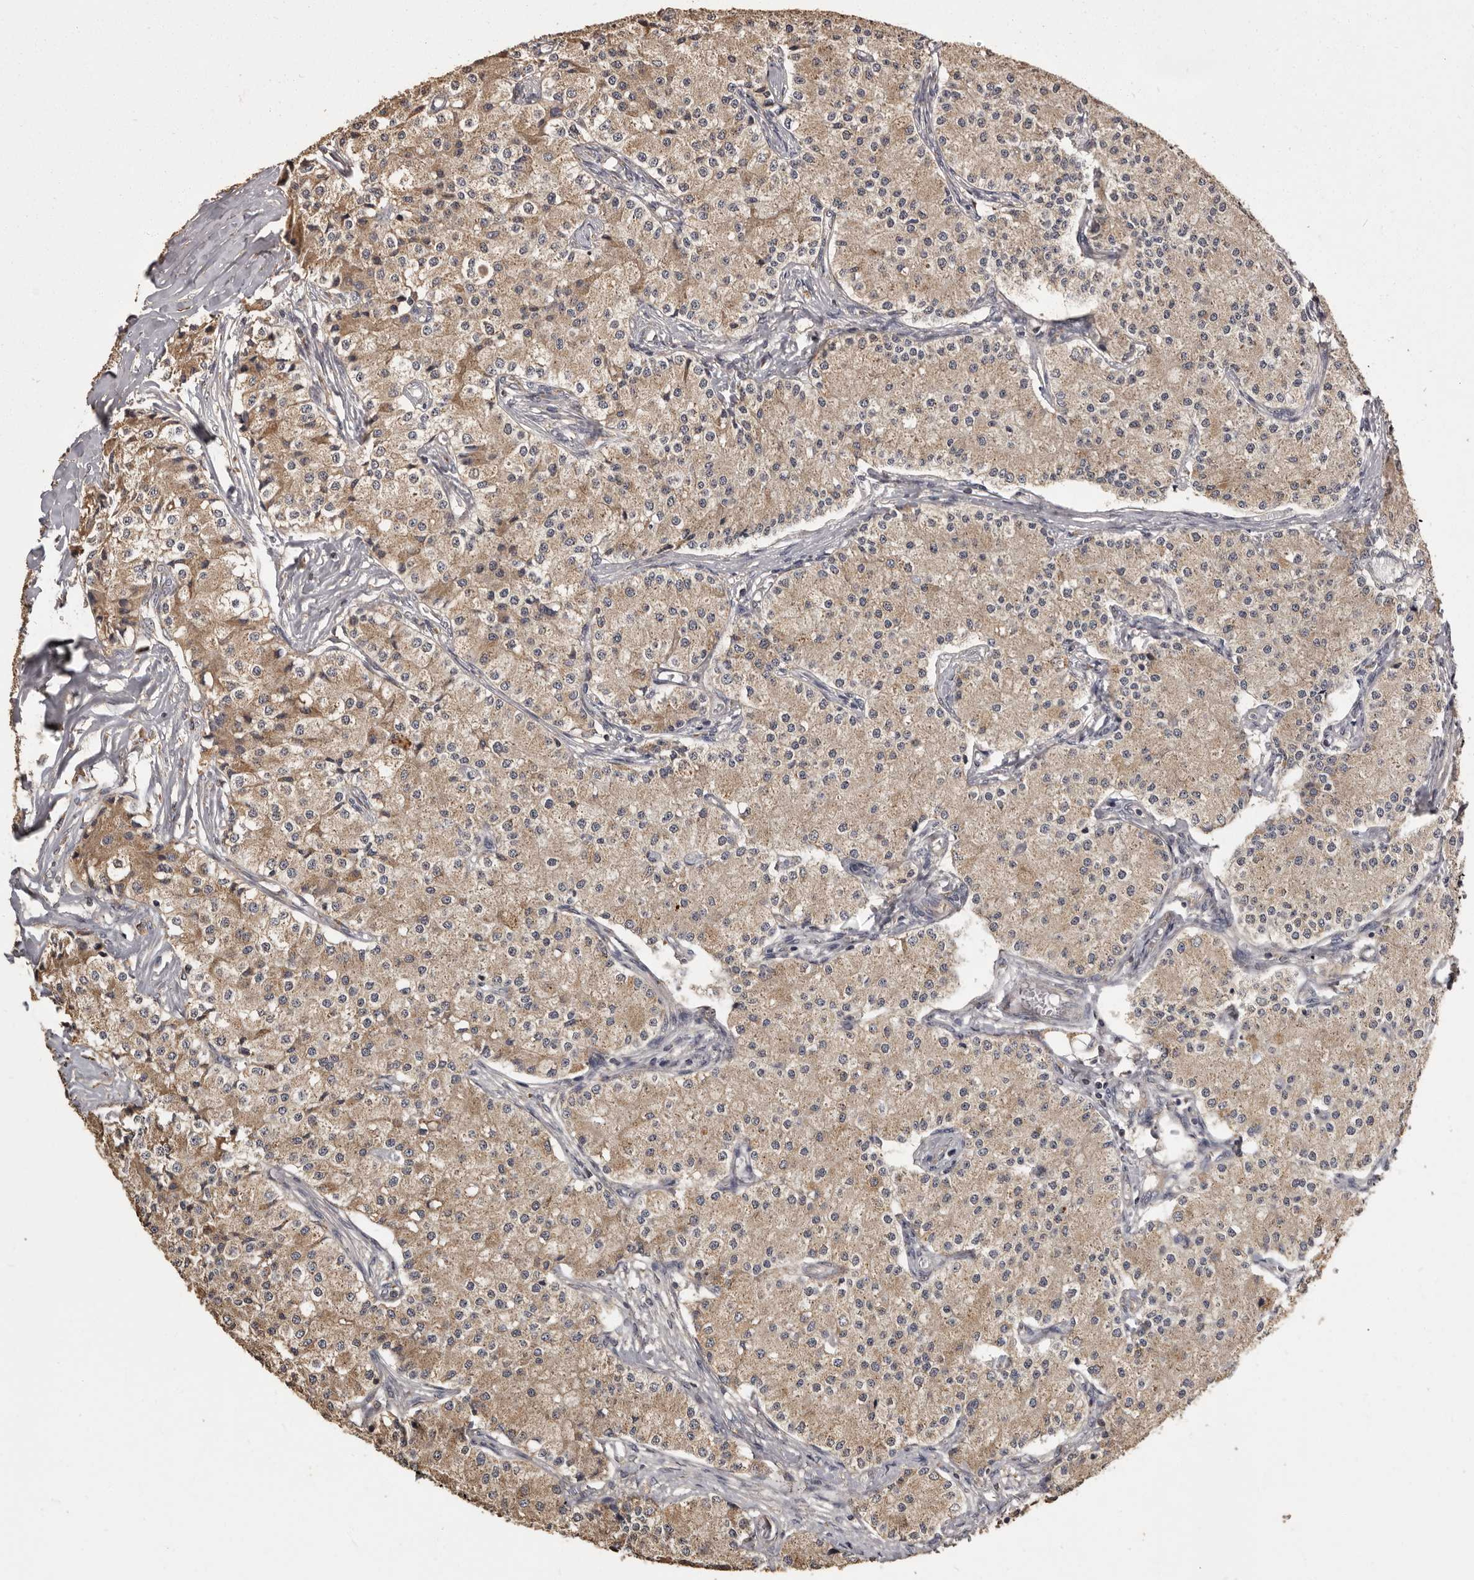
{"staining": {"intensity": "weak", "quantity": ">75%", "location": "cytoplasmic/membranous"}, "tissue": "carcinoid", "cell_type": "Tumor cells", "image_type": "cancer", "snomed": [{"axis": "morphology", "description": "Carcinoid, malignant, NOS"}, {"axis": "topography", "description": "Colon"}], "caption": "Carcinoid (malignant) stained with a protein marker displays weak staining in tumor cells.", "gene": "MGAT5", "patient": {"sex": "female", "age": 52}}